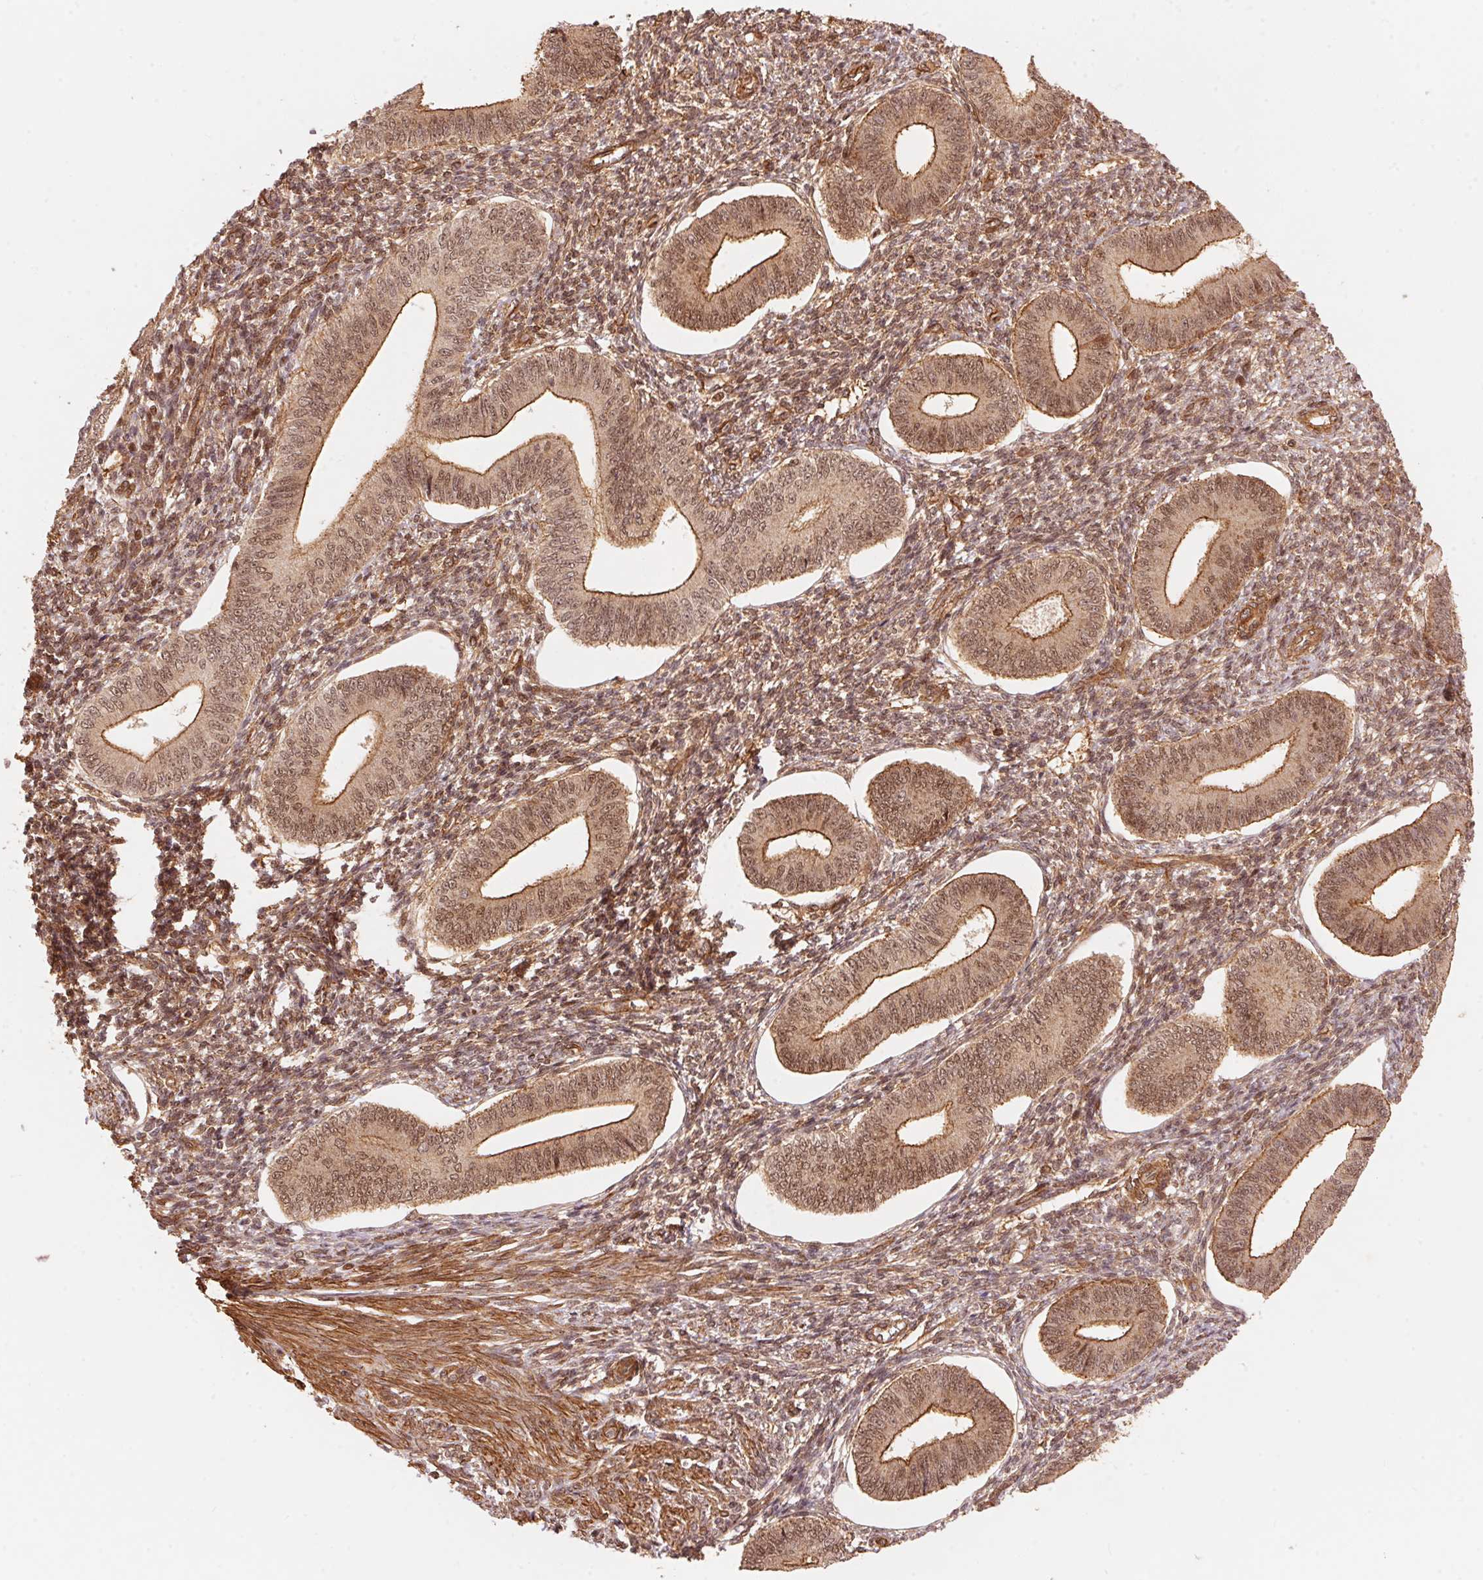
{"staining": {"intensity": "moderate", "quantity": "25%-75%", "location": "nuclear"}, "tissue": "endometrium", "cell_type": "Cells in endometrial stroma", "image_type": "normal", "snomed": [{"axis": "morphology", "description": "Normal tissue, NOS"}, {"axis": "topography", "description": "Endometrium"}], "caption": "DAB immunohistochemical staining of normal human endometrium displays moderate nuclear protein staining in approximately 25%-75% of cells in endometrial stroma. (Stains: DAB in brown, nuclei in blue, Microscopy: brightfield microscopy at high magnification).", "gene": "TNIP2", "patient": {"sex": "female", "age": 42}}